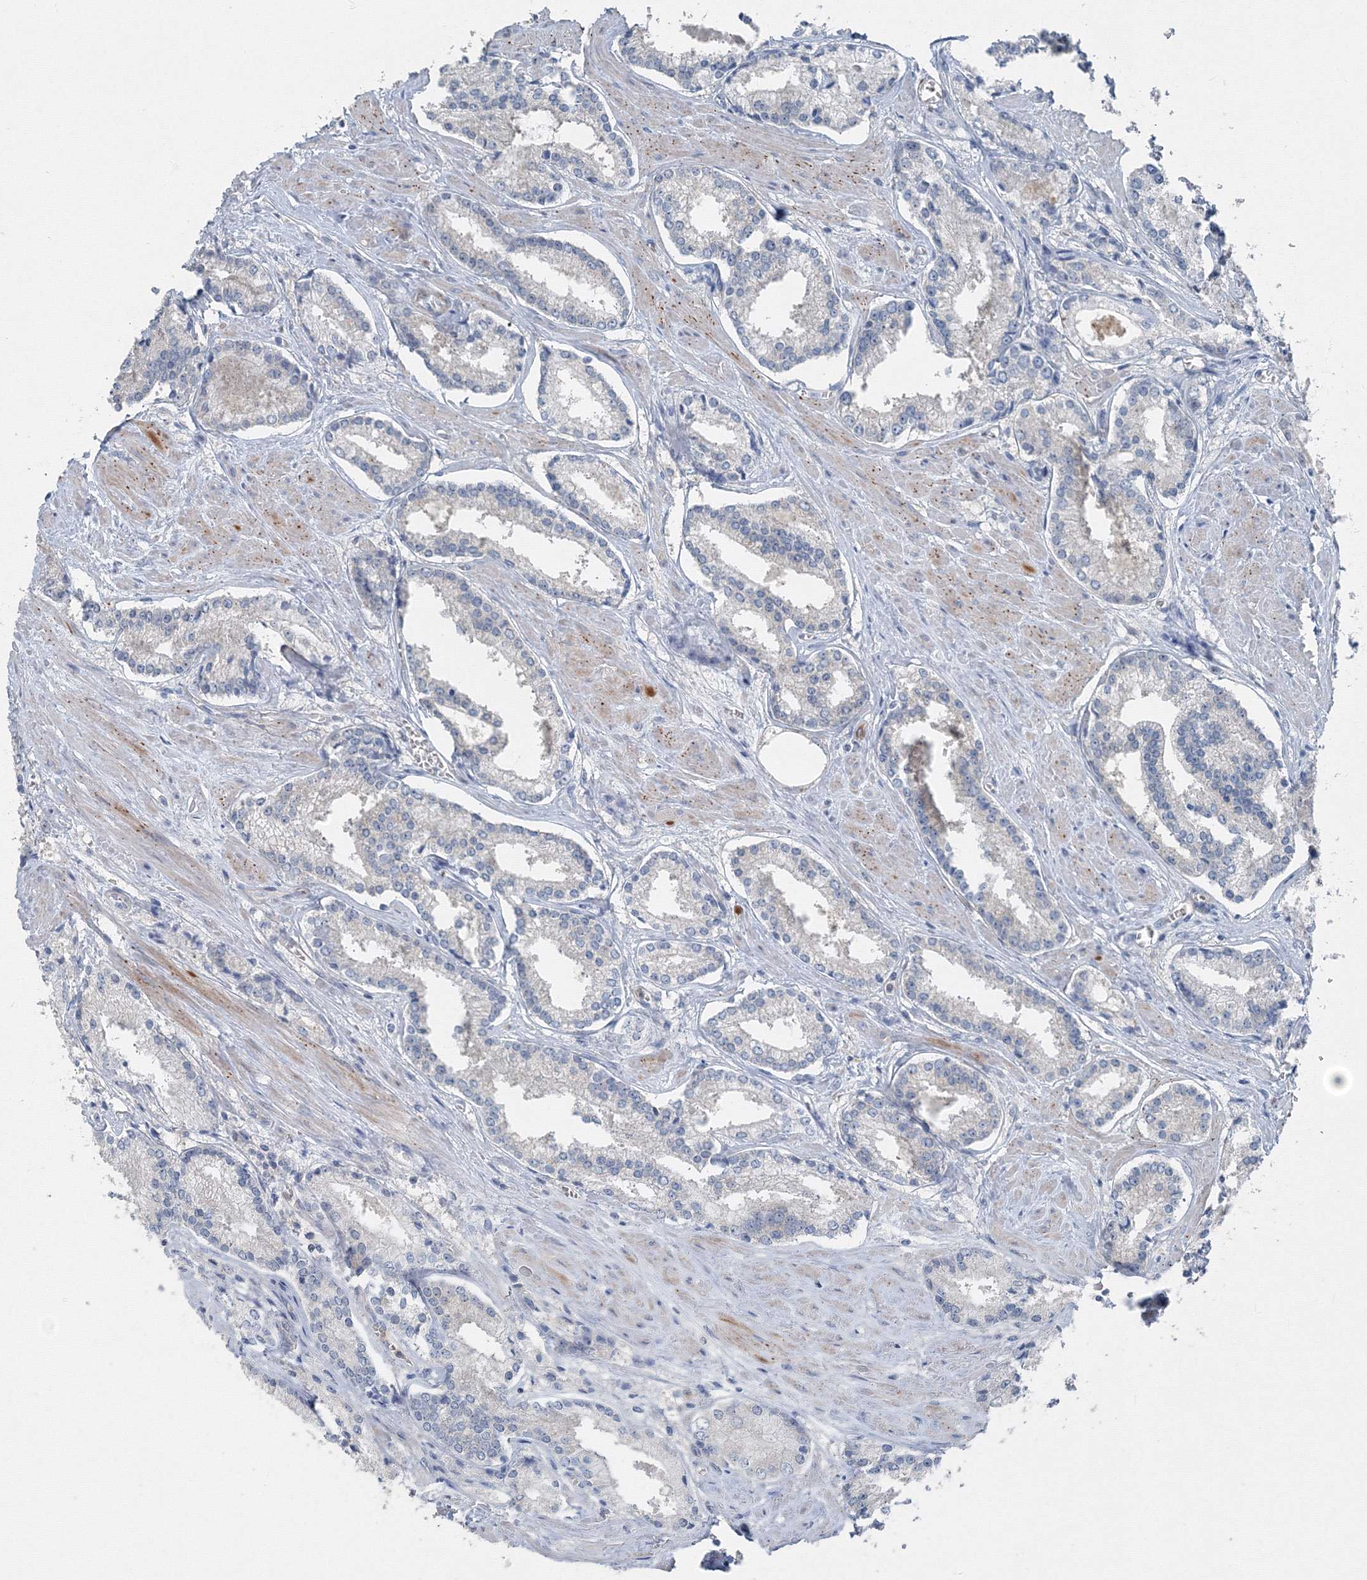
{"staining": {"intensity": "negative", "quantity": "none", "location": "none"}, "tissue": "prostate cancer", "cell_type": "Tumor cells", "image_type": "cancer", "snomed": [{"axis": "morphology", "description": "Adenocarcinoma, Low grade"}, {"axis": "topography", "description": "Prostate"}], "caption": "DAB immunohistochemical staining of prostate cancer (low-grade adenocarcinoma) reveals no significant staining in tumor cells.", "gene": "AASDH", "patient": {"sex": "male", "age": 54}}